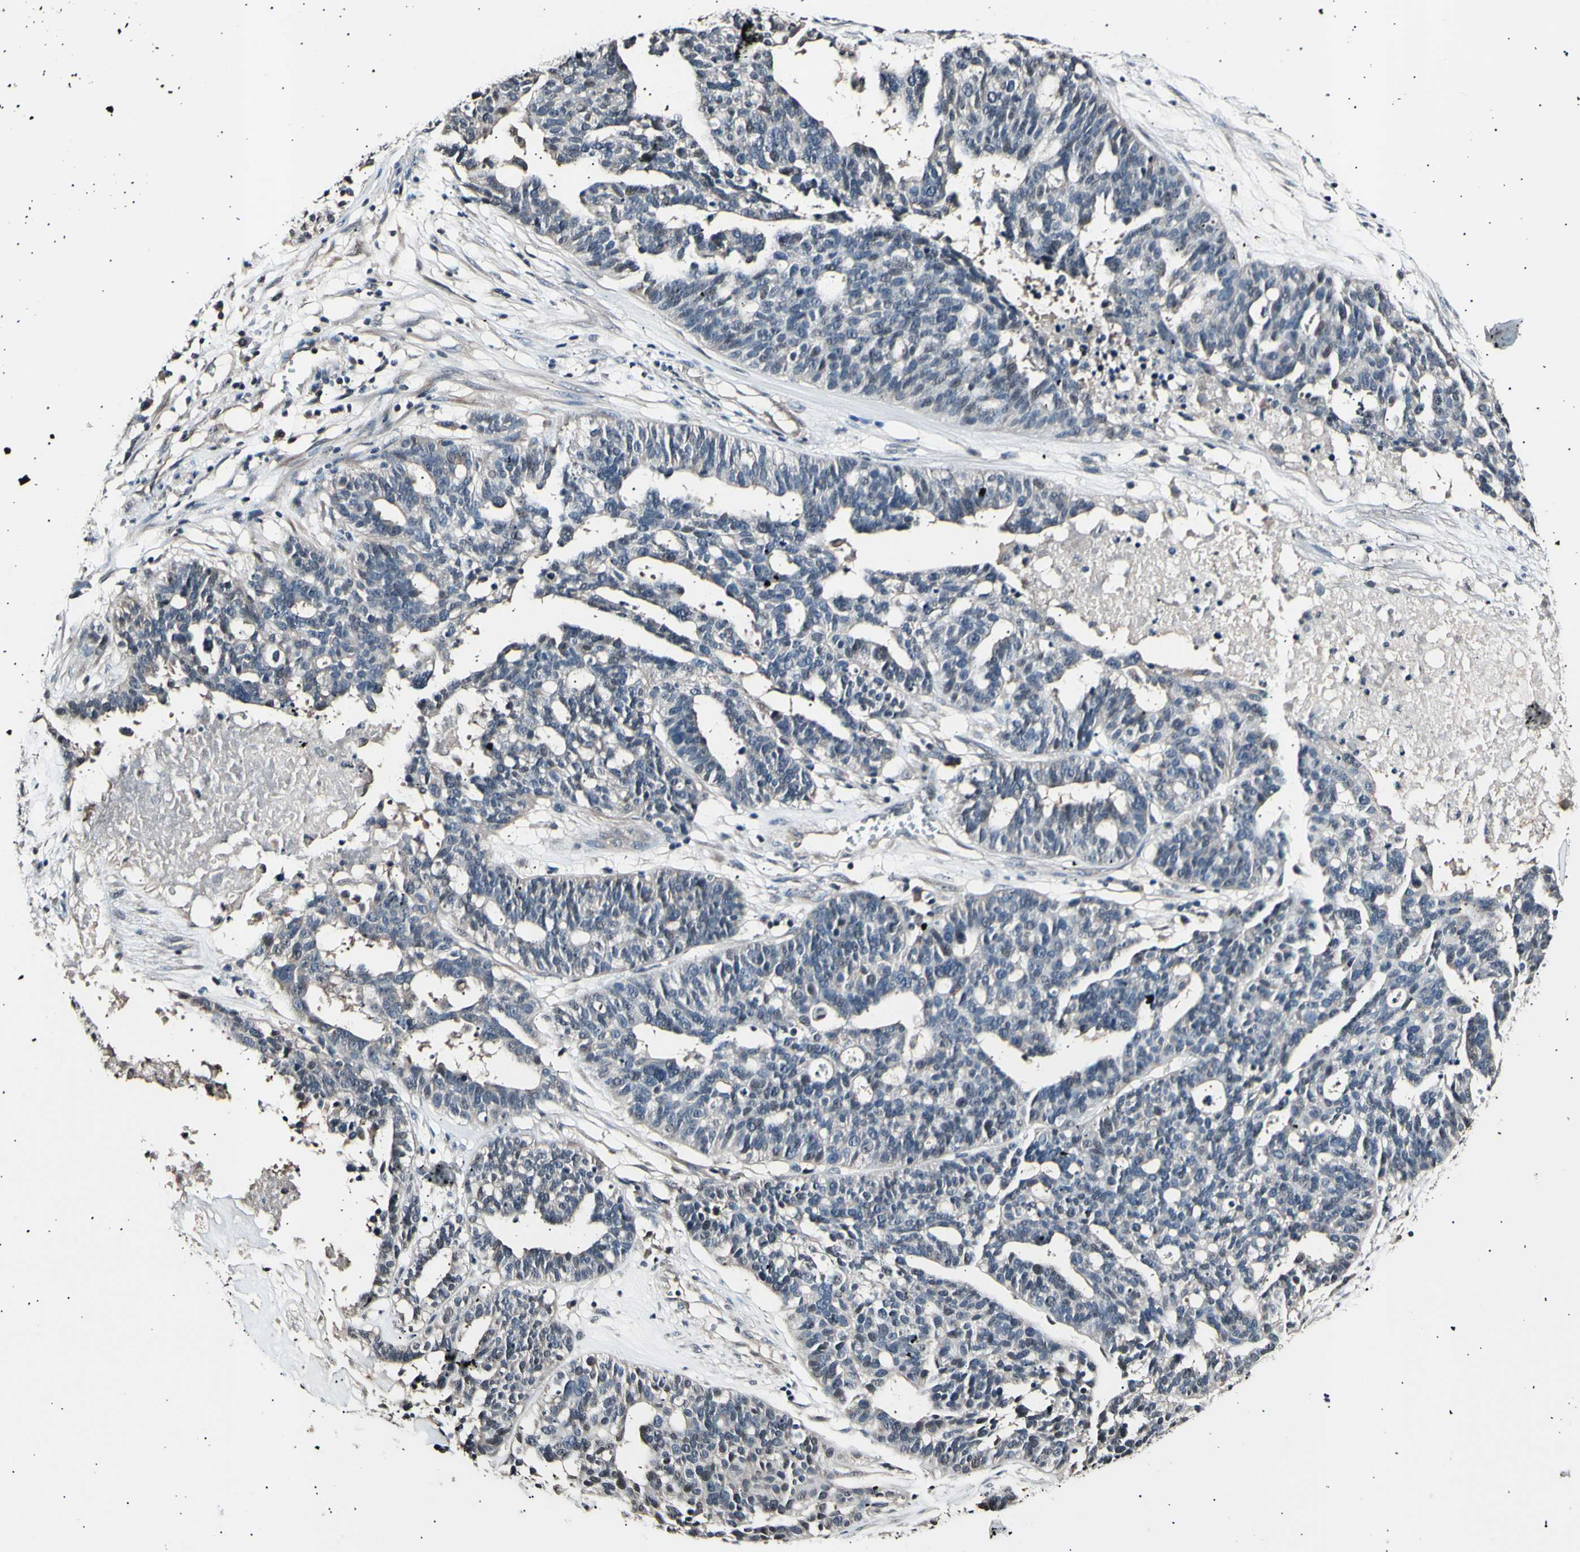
{"staining": {"intensity": "negative", "quantity": "none", "location": "none"}, "tissue": "ovarian cancer", "cell_type": "Tumor cells", "image_type": "cancer", "snomed": [{"axis": "morphology", "description": "Cystadenocarcinoma, serous, NOS"}, {"axis": "topography", "description": "Ovary"}], "caption": "This is a image of immunohistochemistry staining of serous cystadenocarcinoma (ovarian), which shows no staining in tumor cells.", "gene": "AK1", "patient": {"sex": "female", "age": 59}}